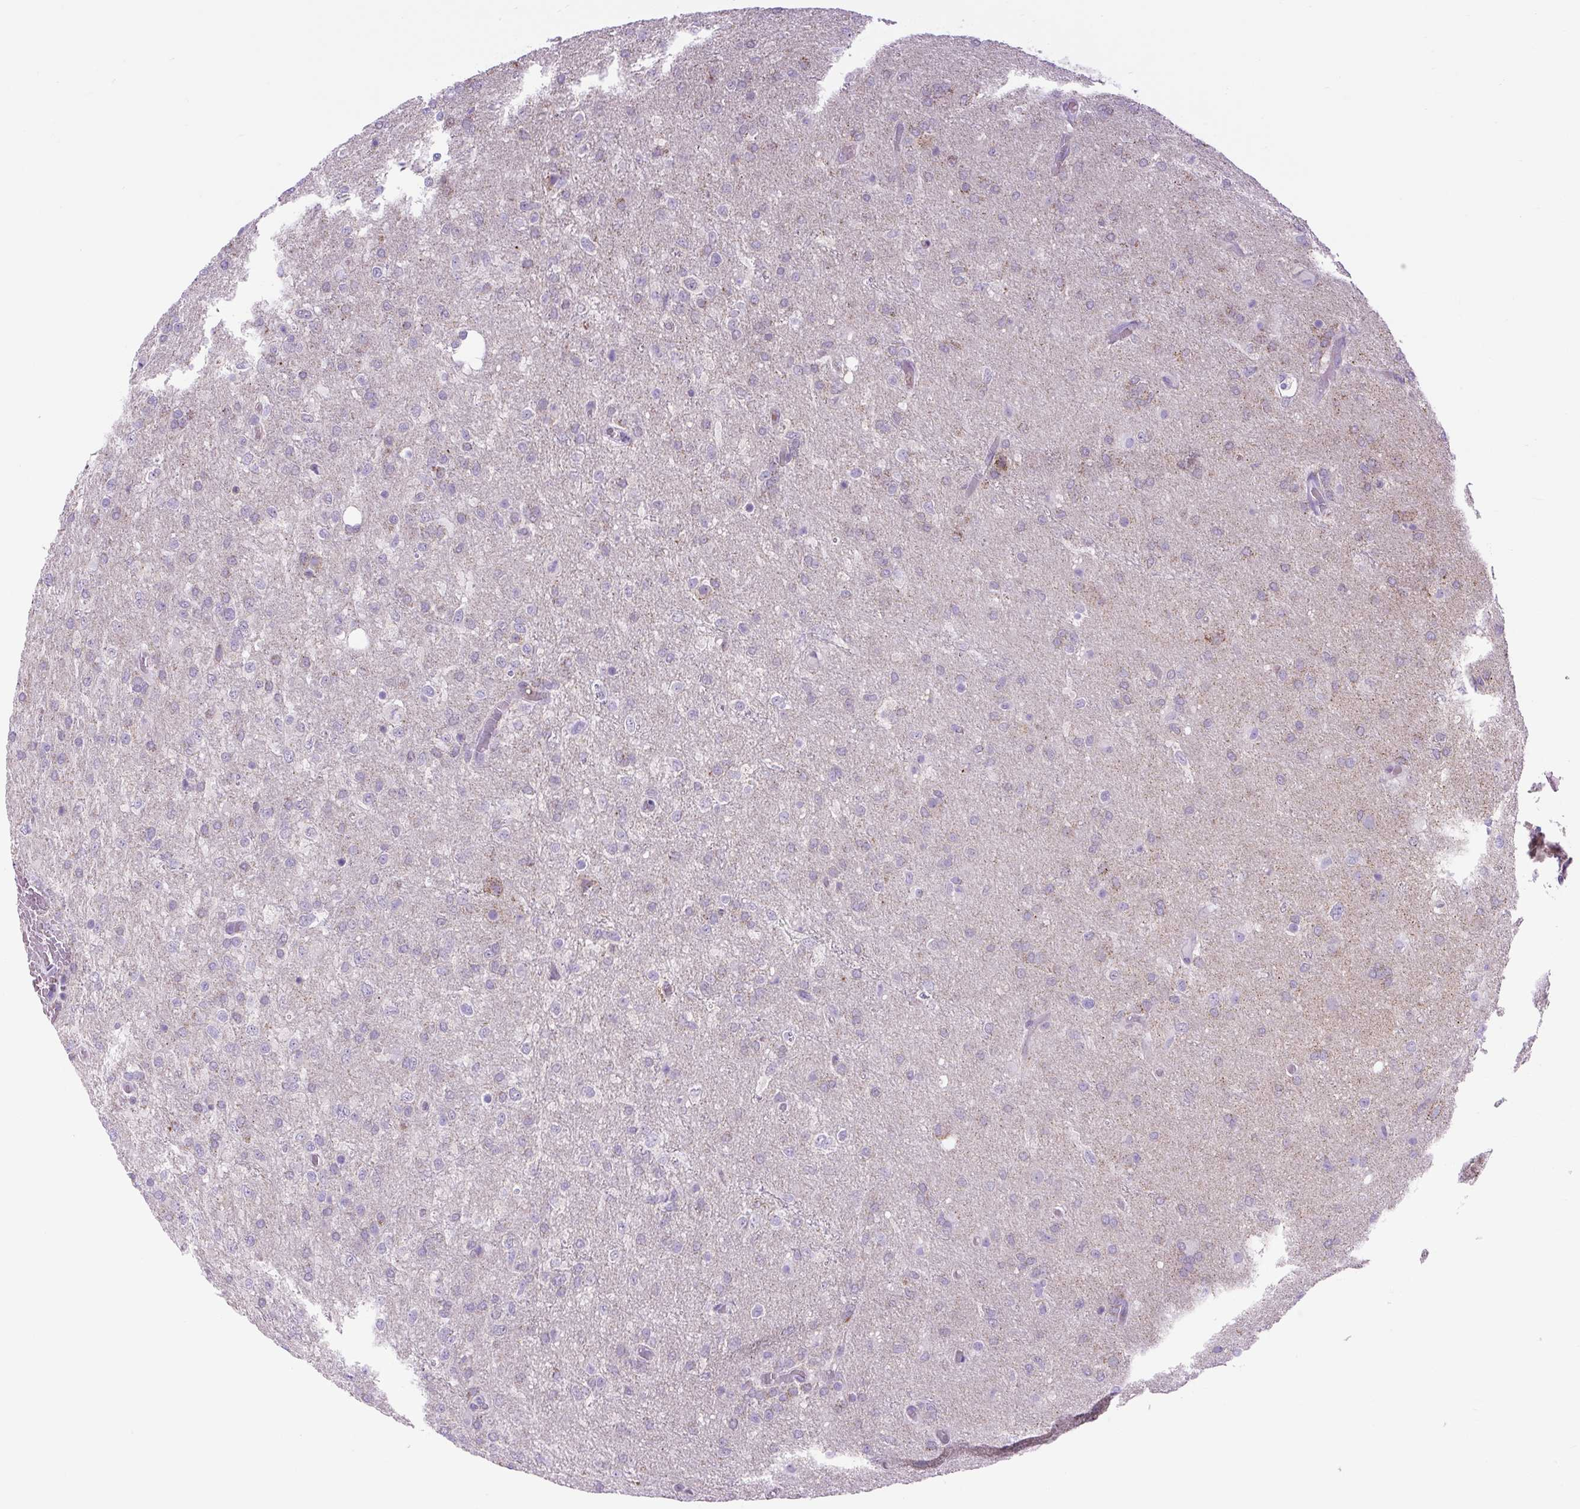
{"staining": {"intensity": "negative", "quantity": "none", "location": "none"}, "tissue": "glioma", "cell_type": "Tumor cells", "image_type": "cancer", "snomed": [{"axis": "morphology", "description": "Glioma, malignant, High grade"}, {"axis": "topography", "description": "Brain"}], "caption": "A micrograph of malignant glioma (high-grade) stained for a protein demonstrates no brown staining in tumor cells.", "gene": "SCO2", "patient": {"sex": "female", "age": 74}}